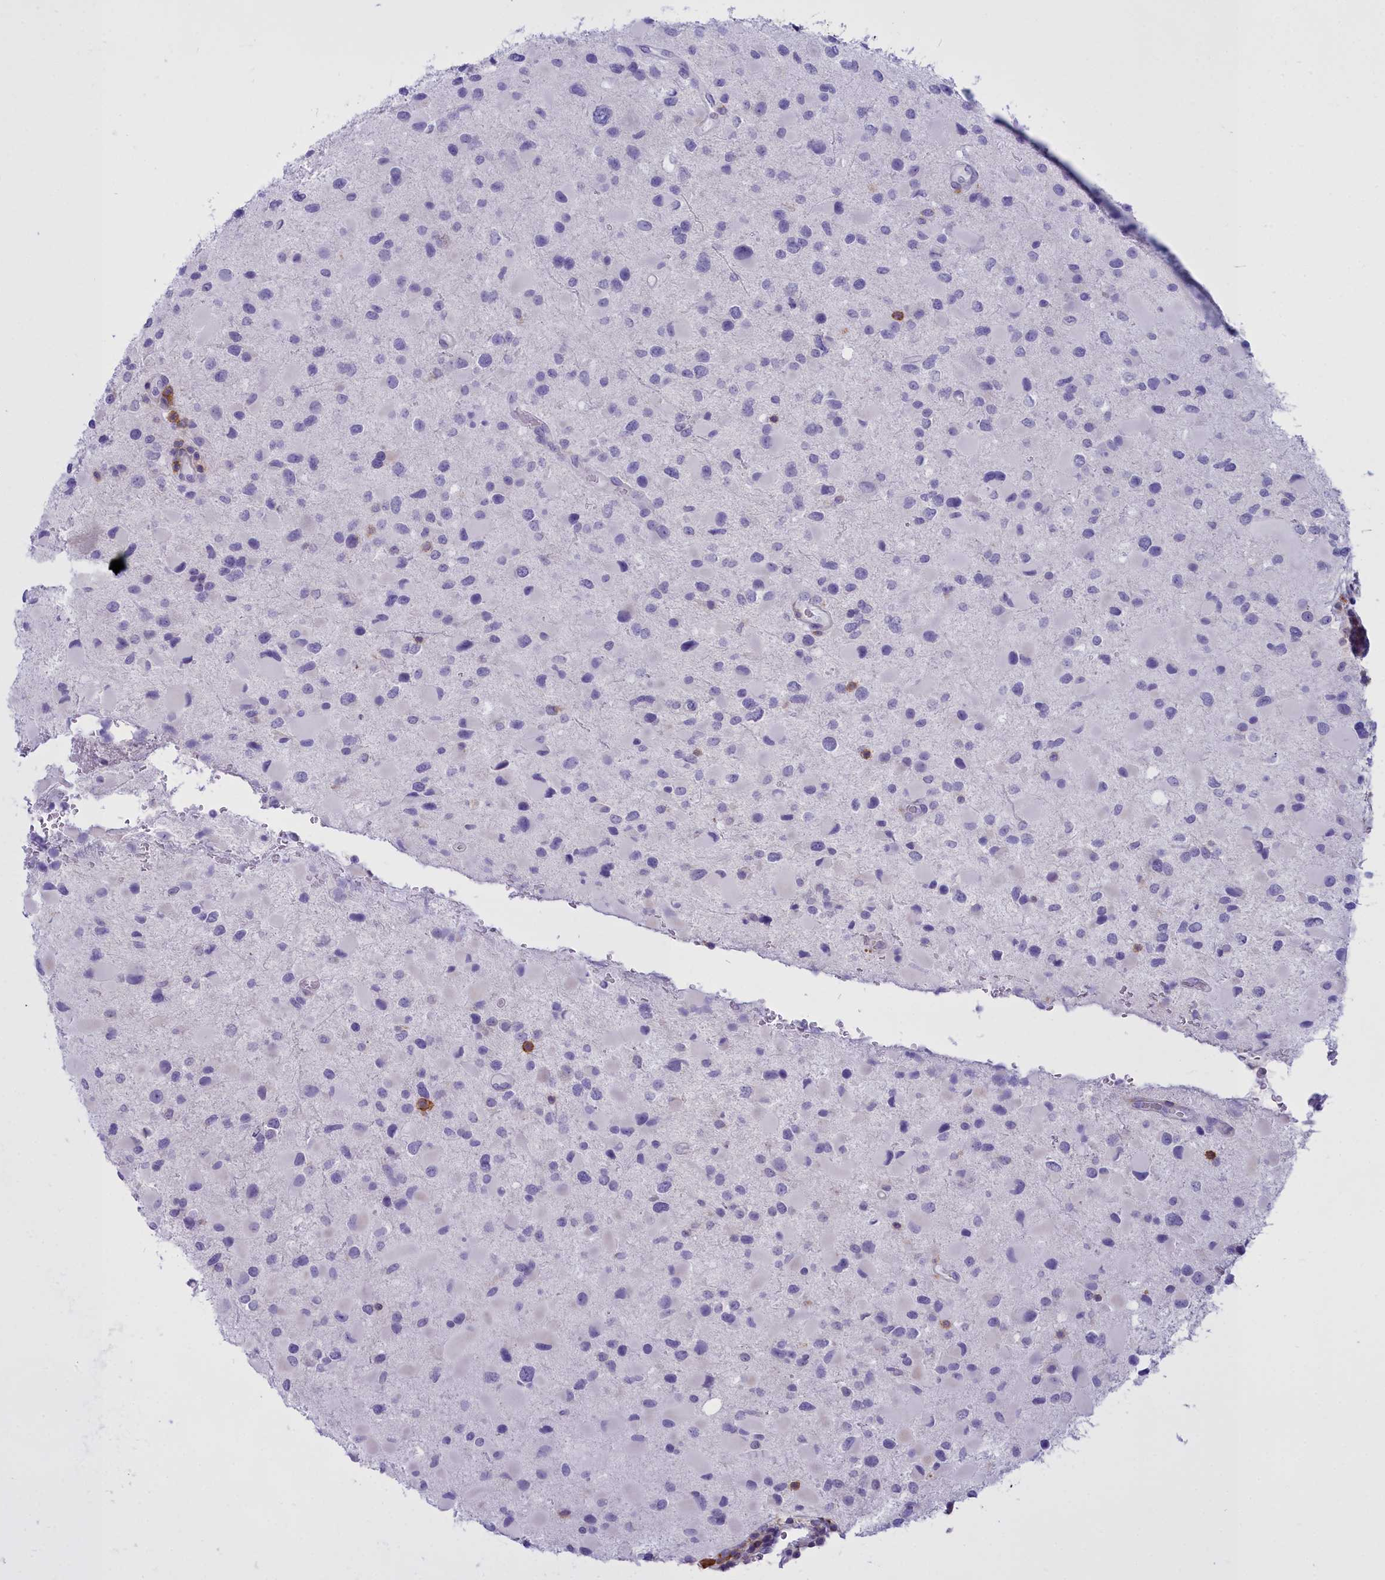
{"staining": {"intensity": "negative", "quantity": "none", "location": "none"}, "tissue": "glioma", "cell_type": "Tumor cells", "image_type": "cancer", "snomed": [{"axis": "morphology", "description": "Glioma, malignant, Low grade"}, {"axis": "topography", "description": "Brain"}], "caption": "High power microscopy photomicrograph of an IHC image of malignant low-grade glioma, revealing no significant positivity in tumor cells.", "gene": "CD5", "patient": {"sex": "female", "age": 32}}